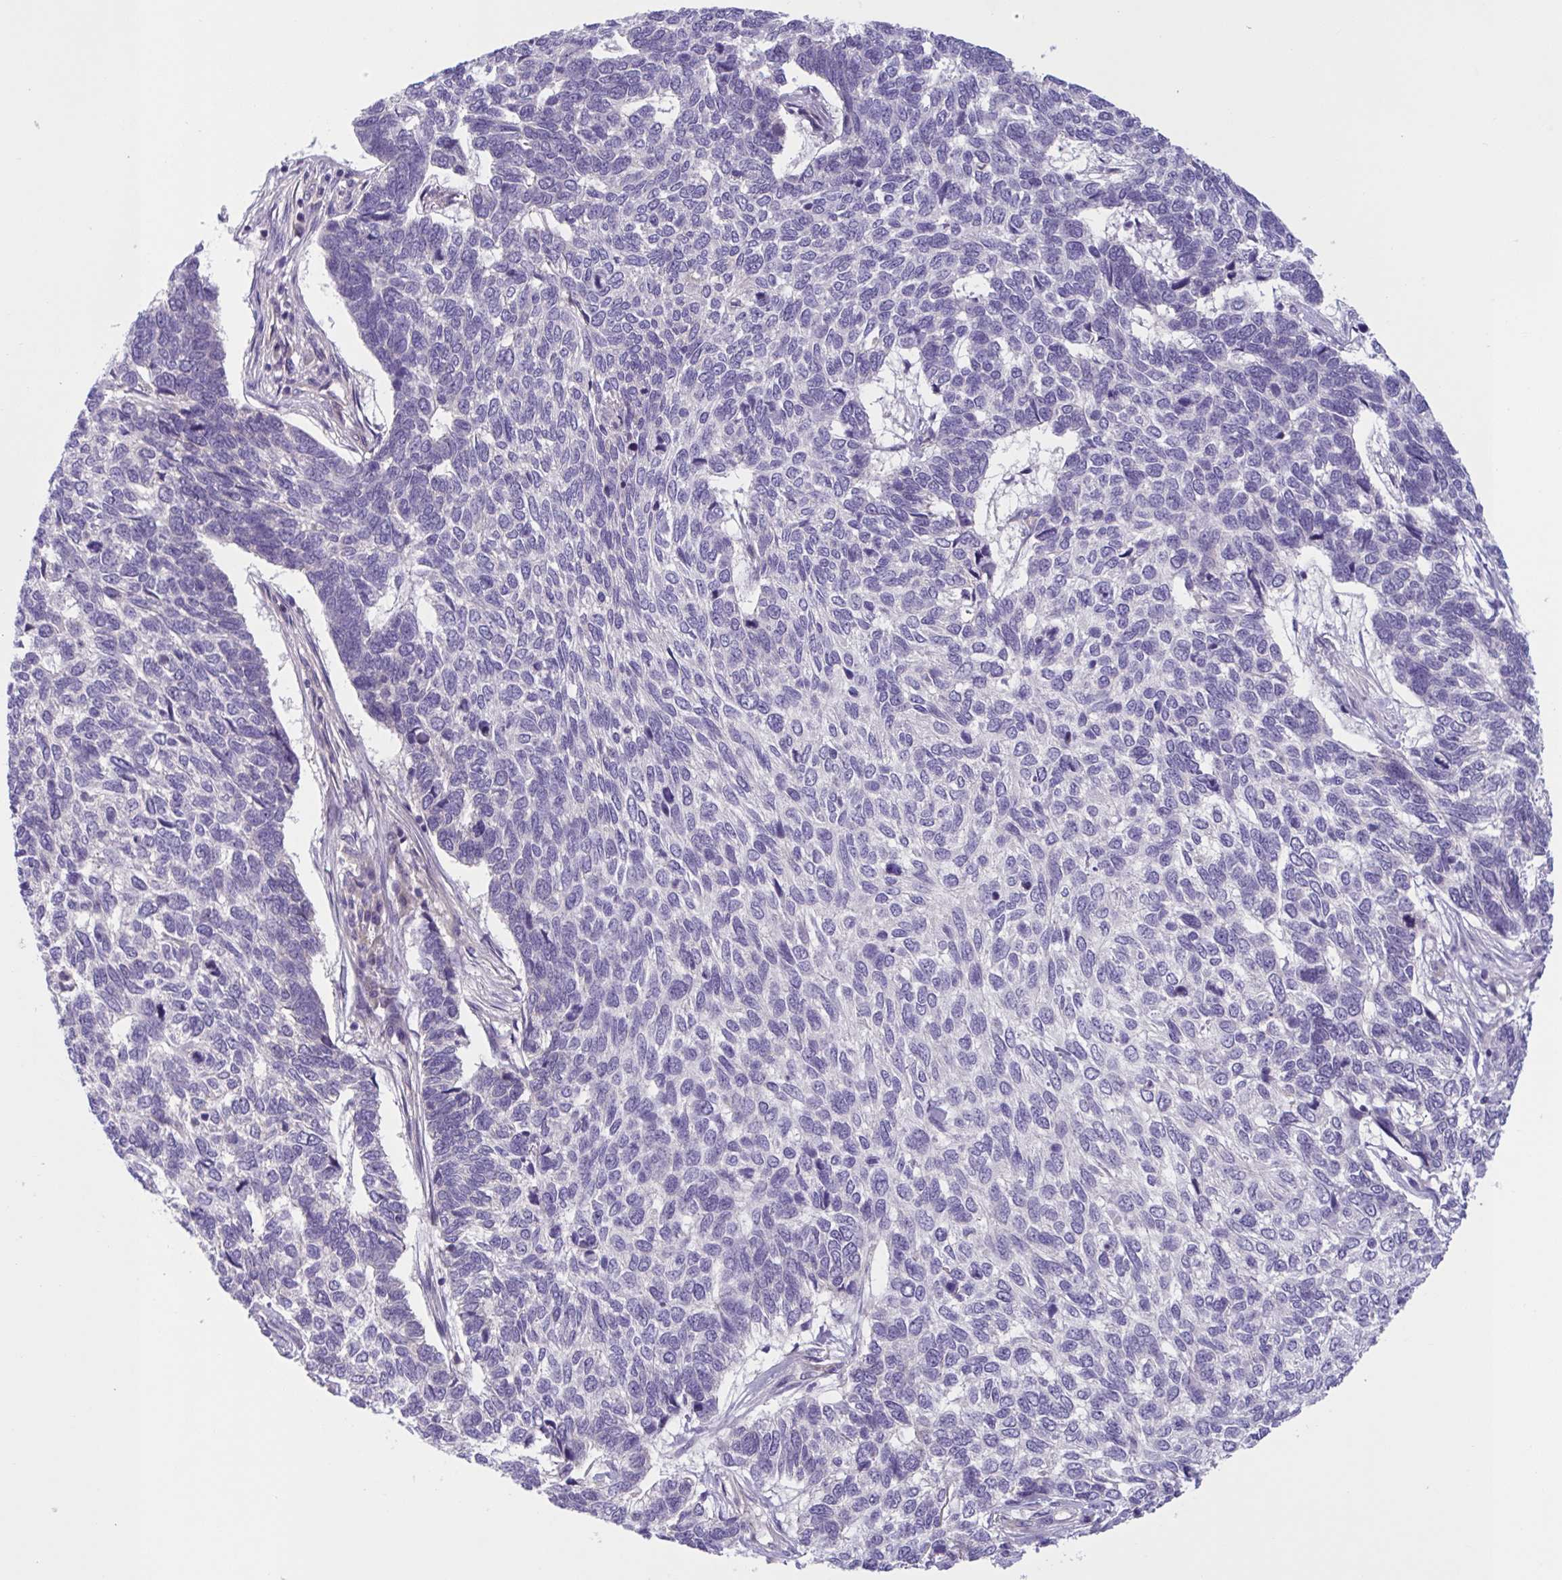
{"staining": {"intensity": "negative", "quantity": "none", "location": "none"}, "tissue": "skin cancer", "cell_type": "Tumor cells", "image_type": "cancer", "snomed": [{"axis": "morphology", "description": "Basal cell carcinoma"}, {"axis": "topography", "description": "Skin"}], "caption": "The micrograph demonstrates no significant positivity in tumor cells of basal cell carcinoma (skin). Nuclei are stained in blue.", "gene": "TTC7B", "patient": {"sex": "female", "age": 65}}